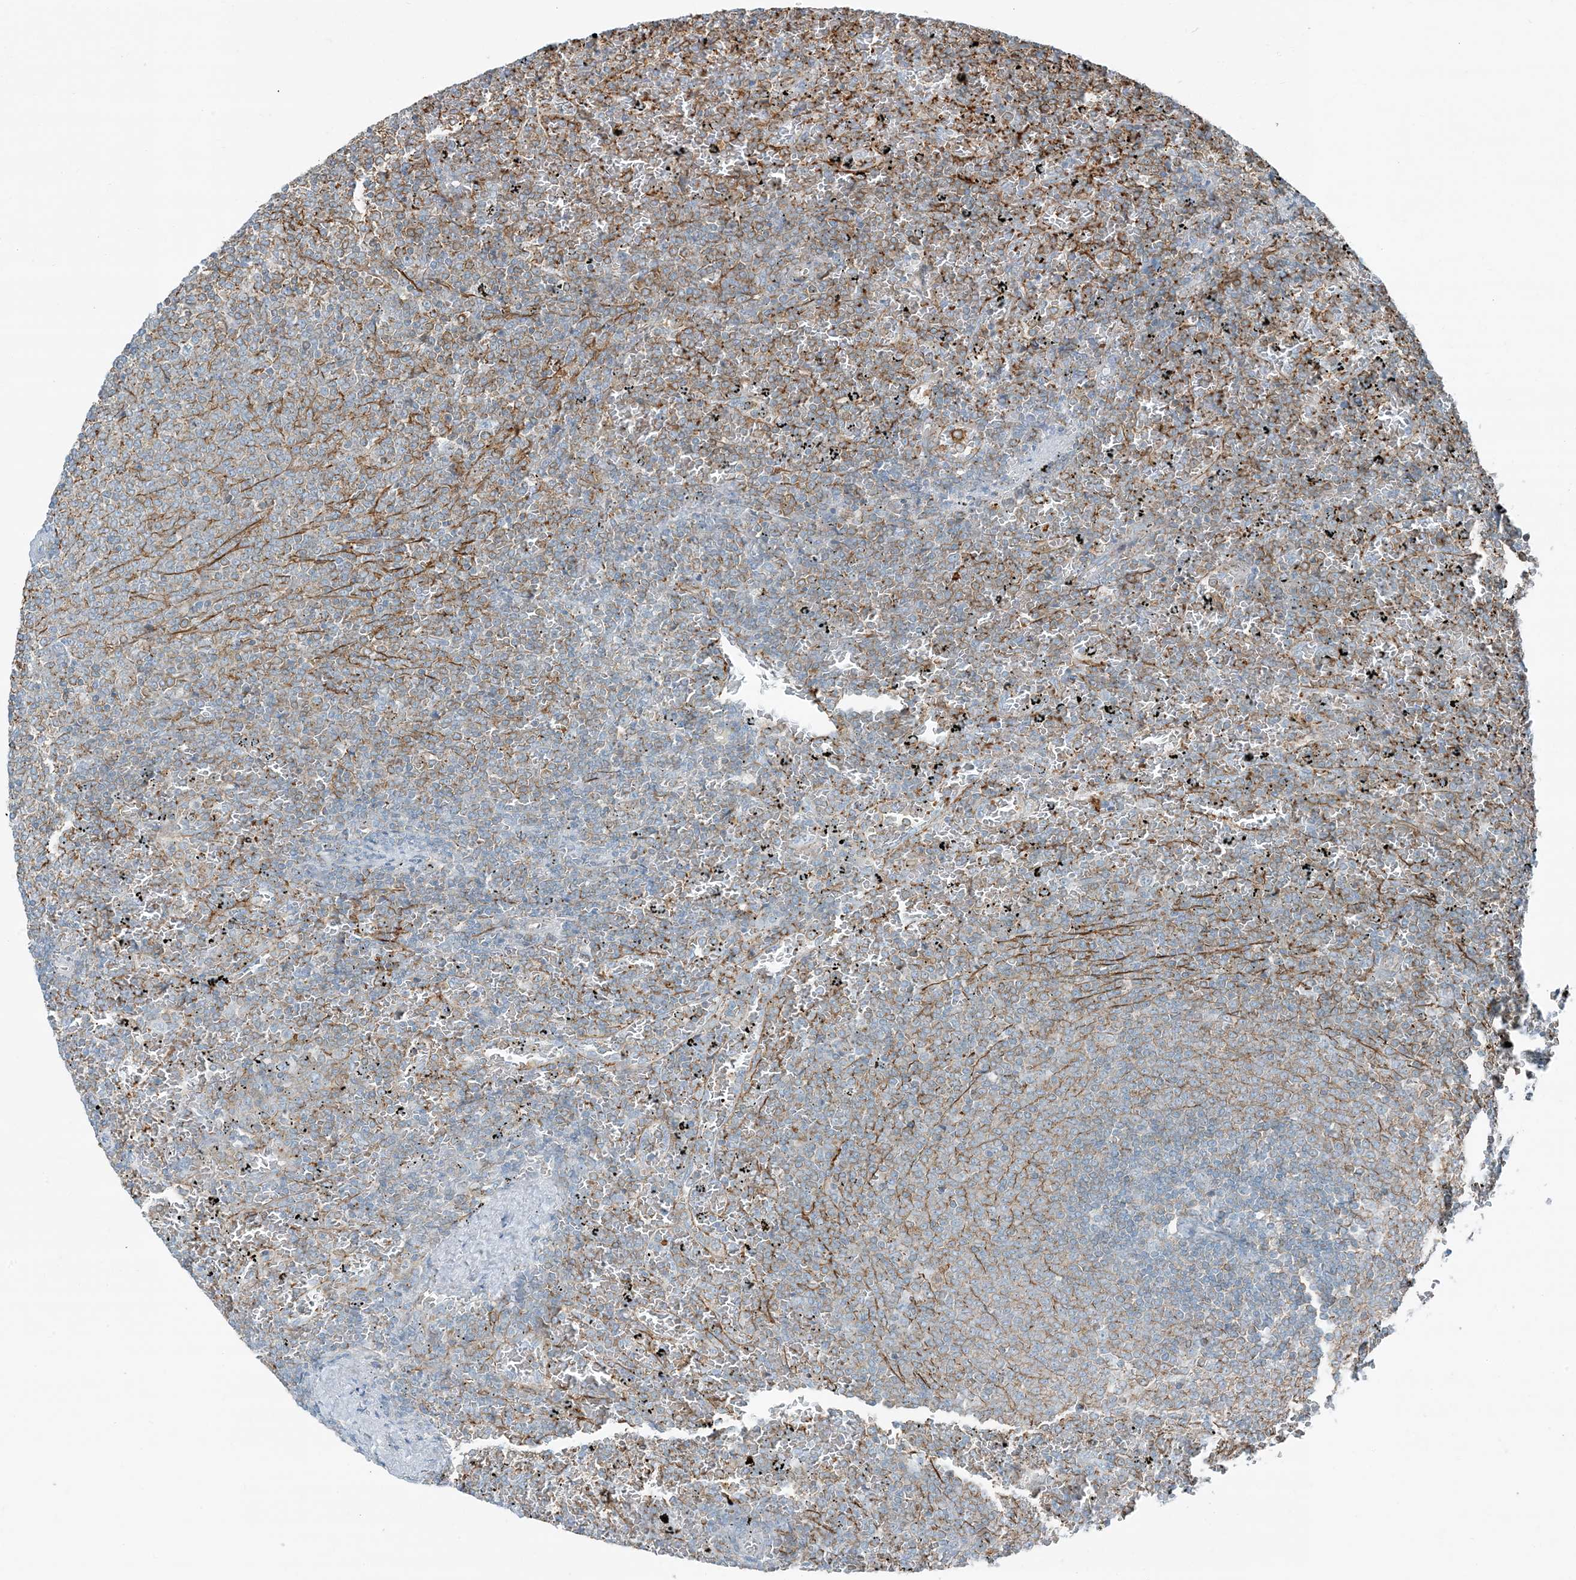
{"staining": {"intensity": "negative", "quantity": "none", "location": "none"}, "tissue": "lymphoma", "cell_type": "Tumor cells", "image_type": "cancer", "snomed": [{"axis": "morphology", "description": "Malignant lymphoma, non-Hodgkin's type, Low grade"}, {"axis": "topography", "description": "Spleen"}], "caption": "High power microscopy photomicrograph of an immunohistochemistry micrograph of lymphoma, revealing no significant staining in tumor cells.", "gene": "APOBEC3C", "patient": {"sex": "female", "age": 77}}